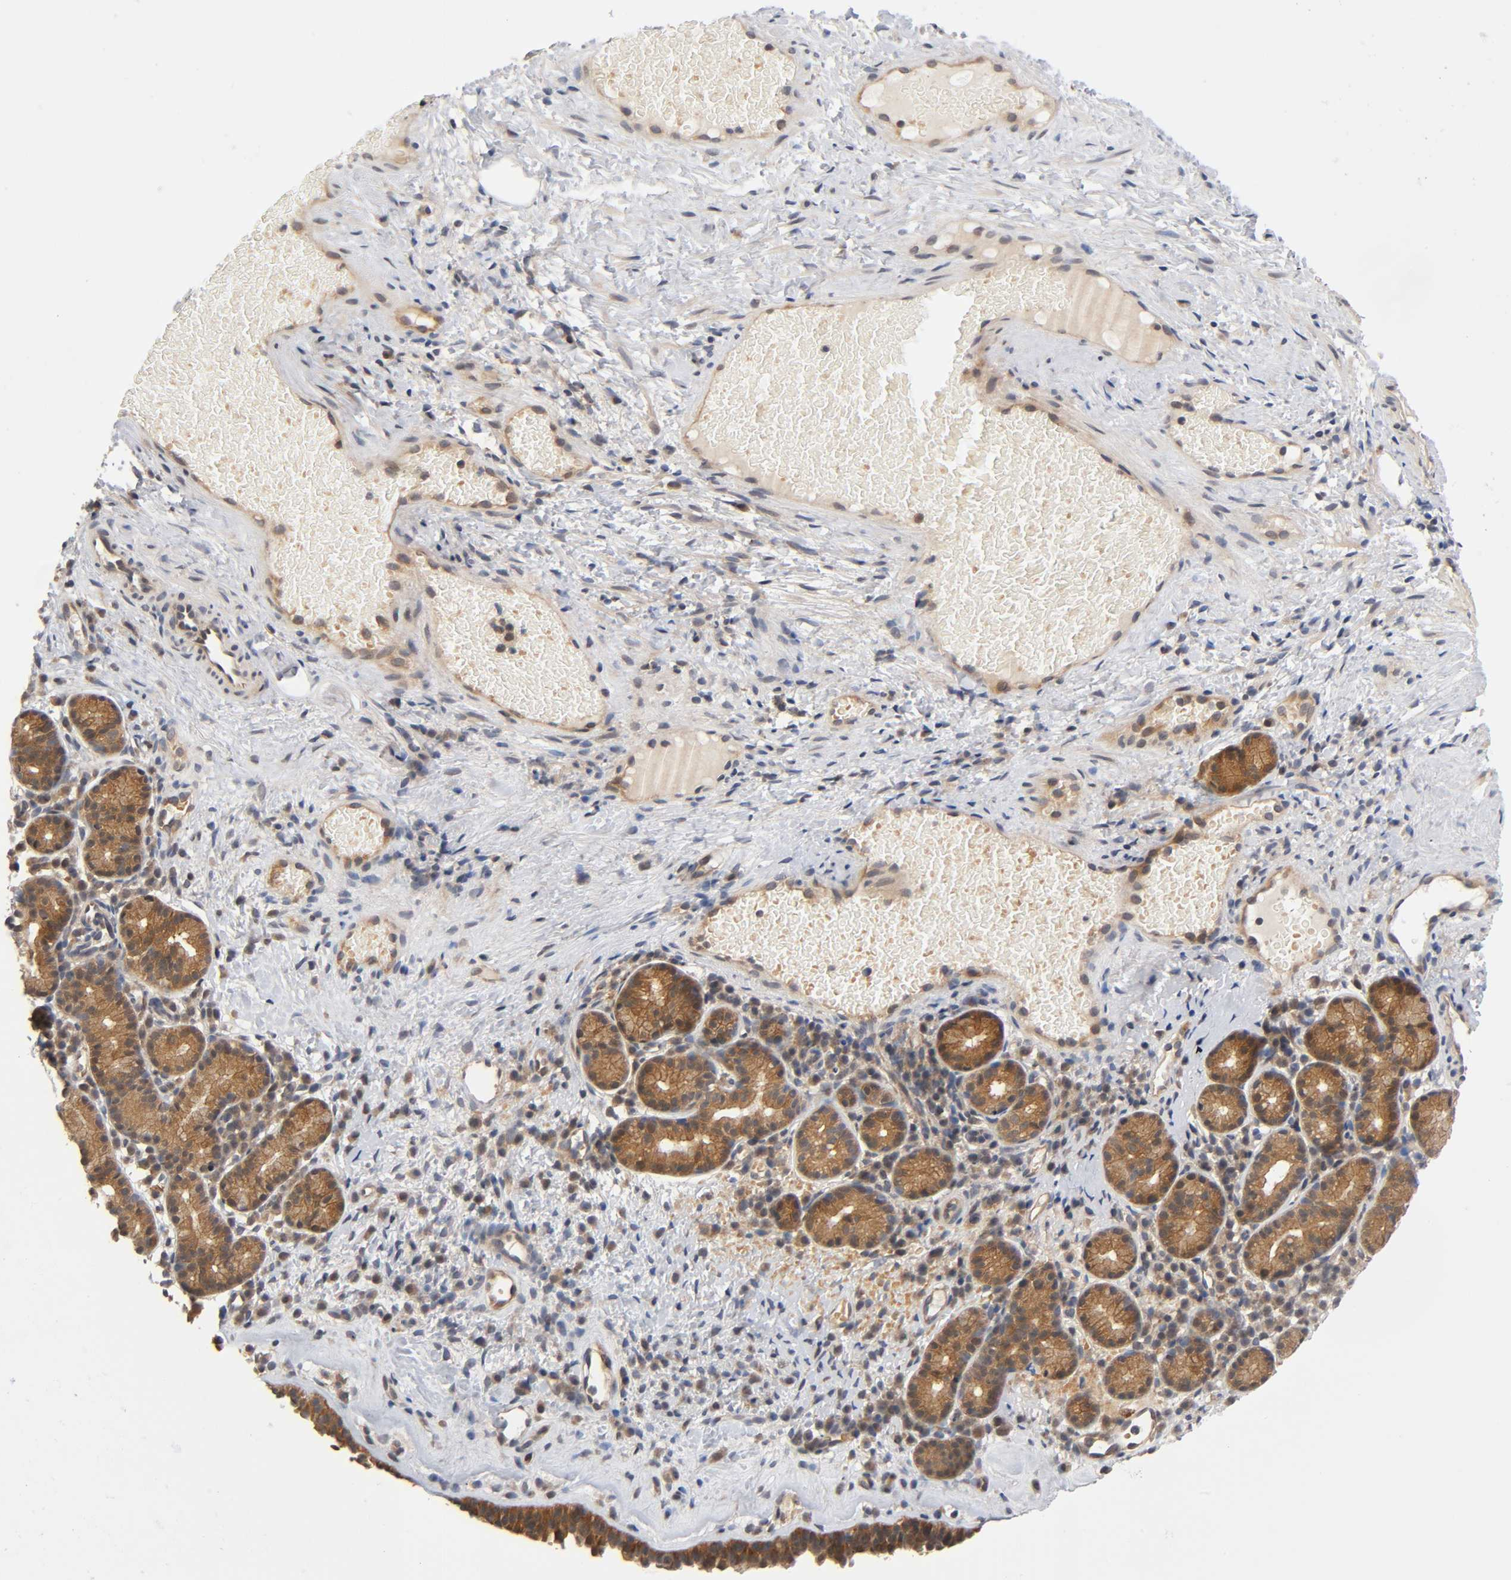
{"staining": {"intensity": "moderate", "quantity": ">75%", "location": "cytoplasmic/membranous"}, "tissue": "nasopharynx", "cell_type": "Respiratory epithelial cells", "image_type": "normal", "snomed": [{"axis": "morphology", "description": "Normal tissue, NOS"}, {"axis": "morphology", "description": "Inflammation, NOS"}, {"axis": "topography", "description": "Nasopharynx"}], "caption": "This image displays IHC staining of benign human nasopharynx, with medium moderate cytoplasmic/membranous positivity in approximately >75% of respiratory epithelial cells.", "gene": "PRKAB1", "patient": {"sex": "female", "age": 55}}